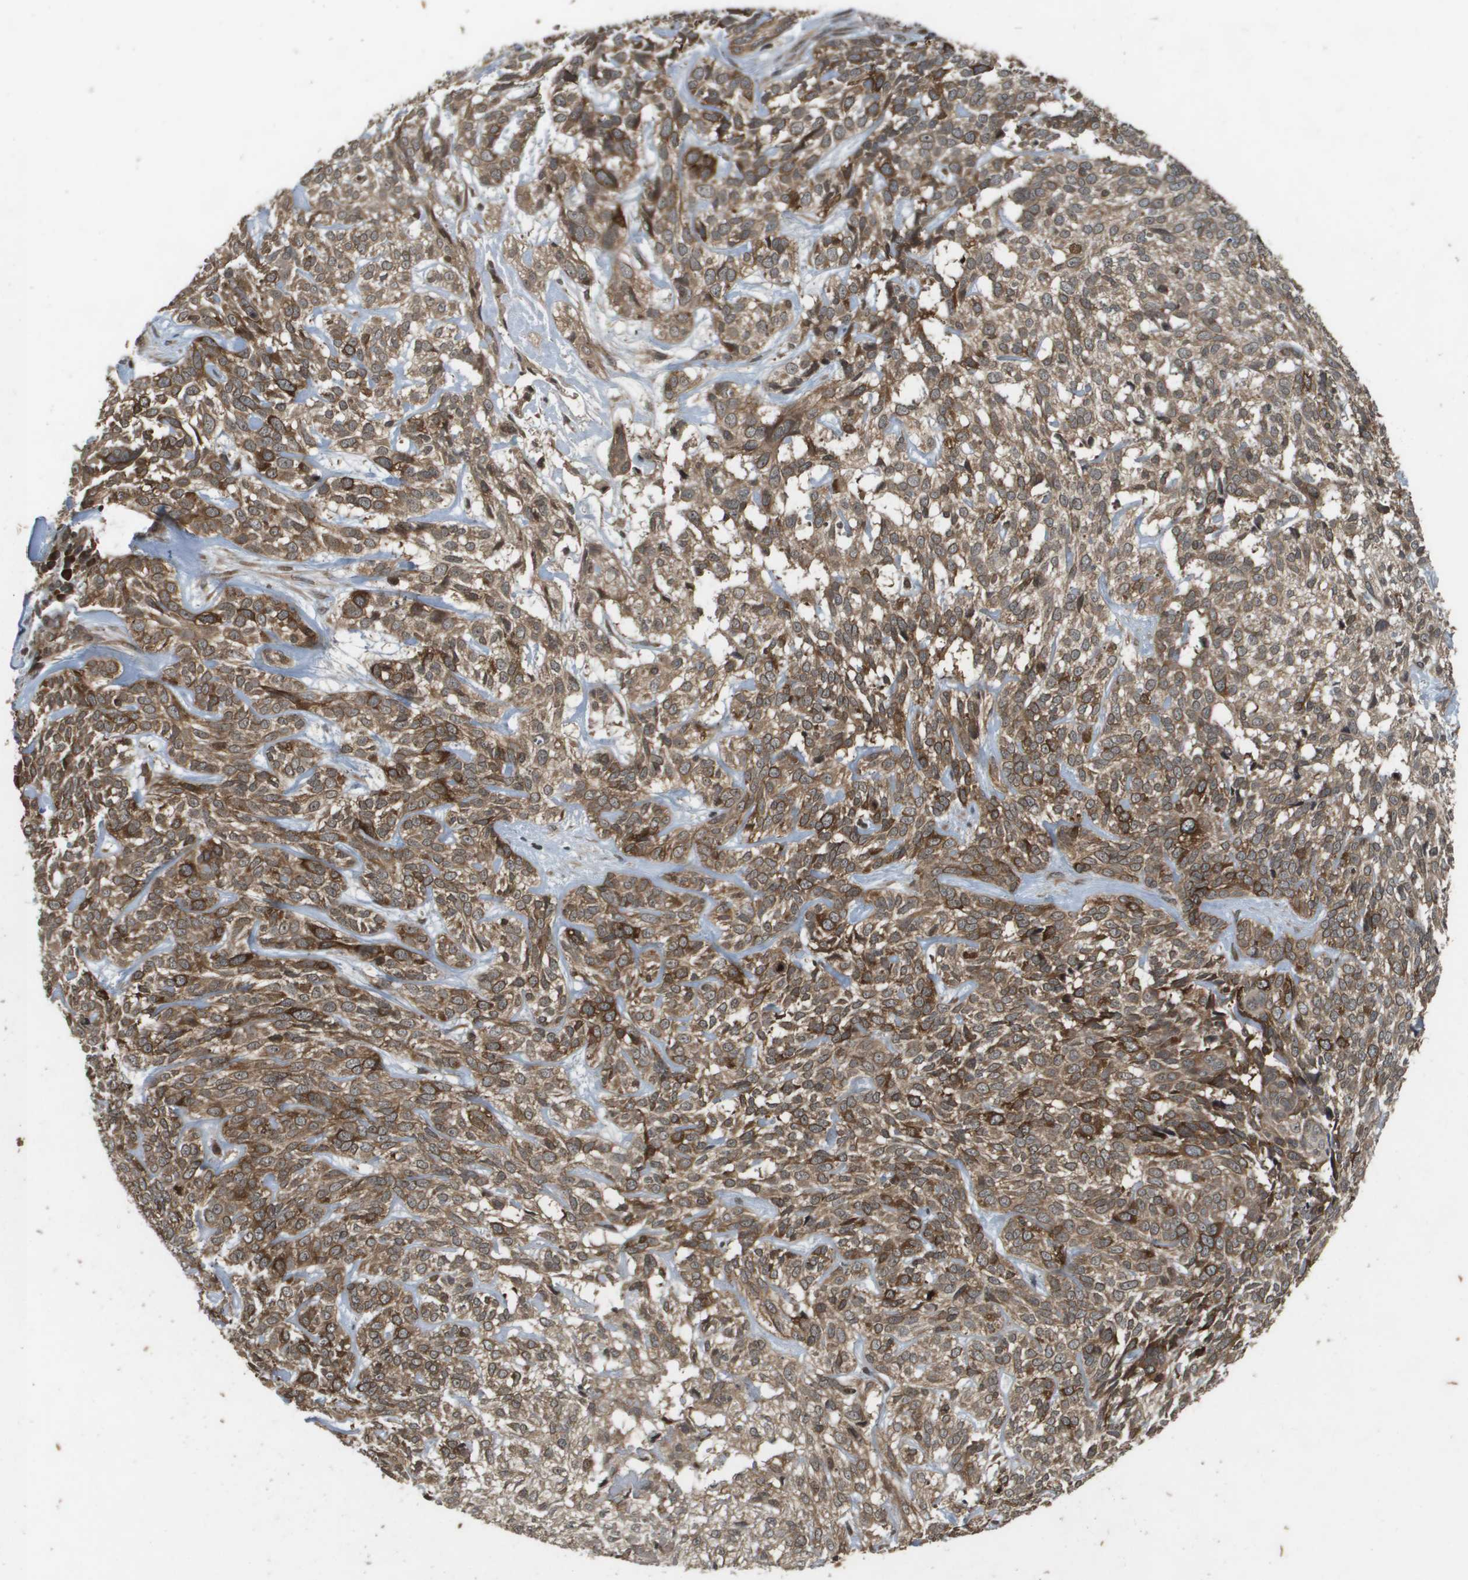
{"staining": {"intensity": "moderate", "quantity": ">75%", "location": "cytoplasmic/membranous"}, "tissue": "skin cancer", "cell_type": "Tumor cells", "image_type": "cancer", "snomed": [{"axis": "morphology", "description": "Basal cell carcinoma"}, {"axis": "topography", "description": "Skin"}], "caption": "Skin cancer (basal cell carcinoma) stained with IHC shows moderate cytoplasmic/membranous positivity in approximately >75% of tumor cells. The staining was performed using DAB (3,3'-diaminobenzidine), with brown indicating positive protein expression. Nuclei are stained blue with hematoxylin.", "gene": "KIF11", "patient": {"sex": "male", "age": 72}}